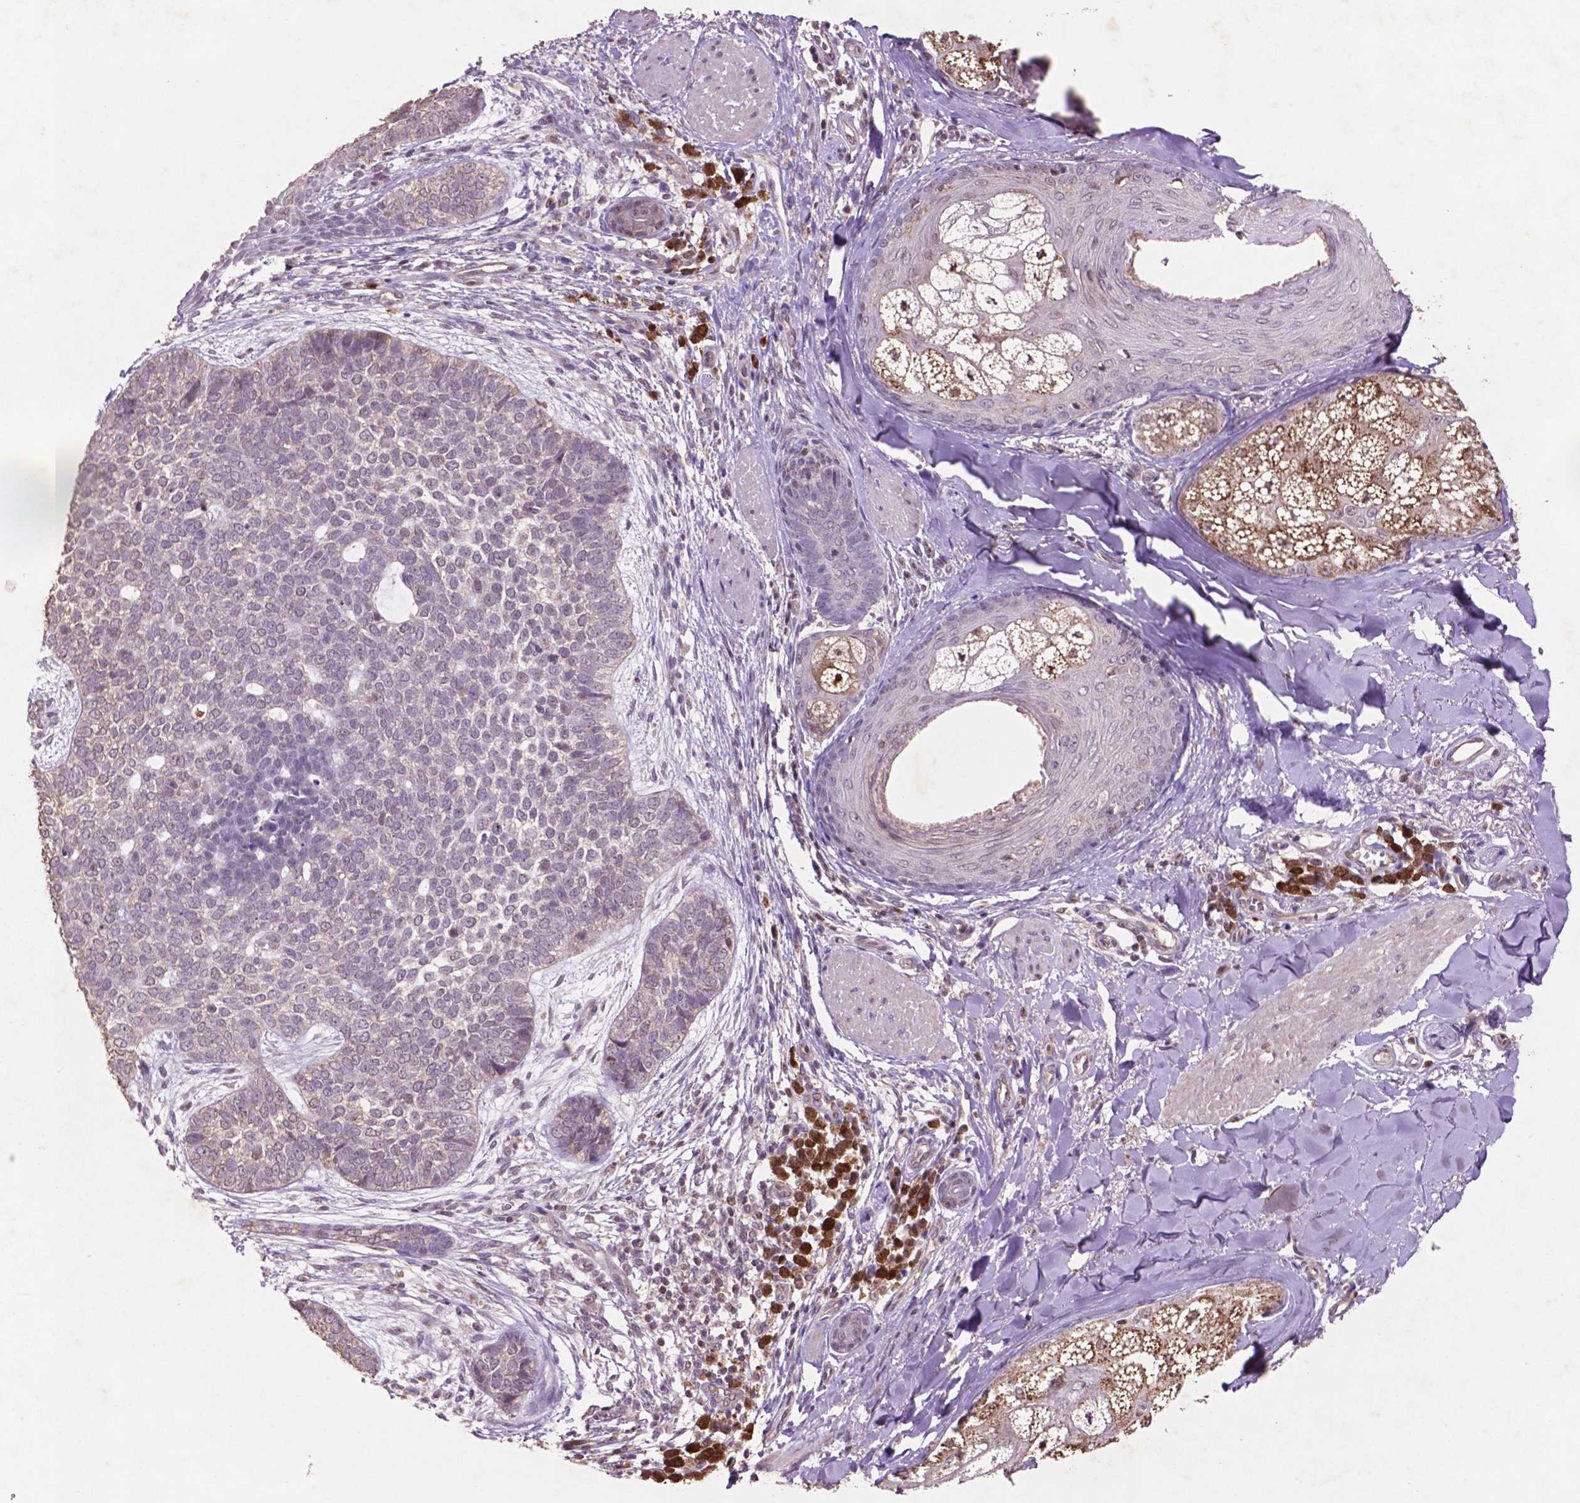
{"staining": {"intensity": "negative", "quantity": "none", "location": "none"}, "tissue": "skin cancer", "cell_type": "Tumor cells", "image_type": "cancer", "snomed": [{"axis": "morphology", "description": "Basal cell carcinoma"}, {"axis": "topography", "description": "Skin"}], "caption": "High power microscopy micrograph of an immunohistochemistry image of skin cancer, revealing no significant expression in tumor cells.", "gene": "GLRX", "patient": {"sex": "female", "age": 69}}